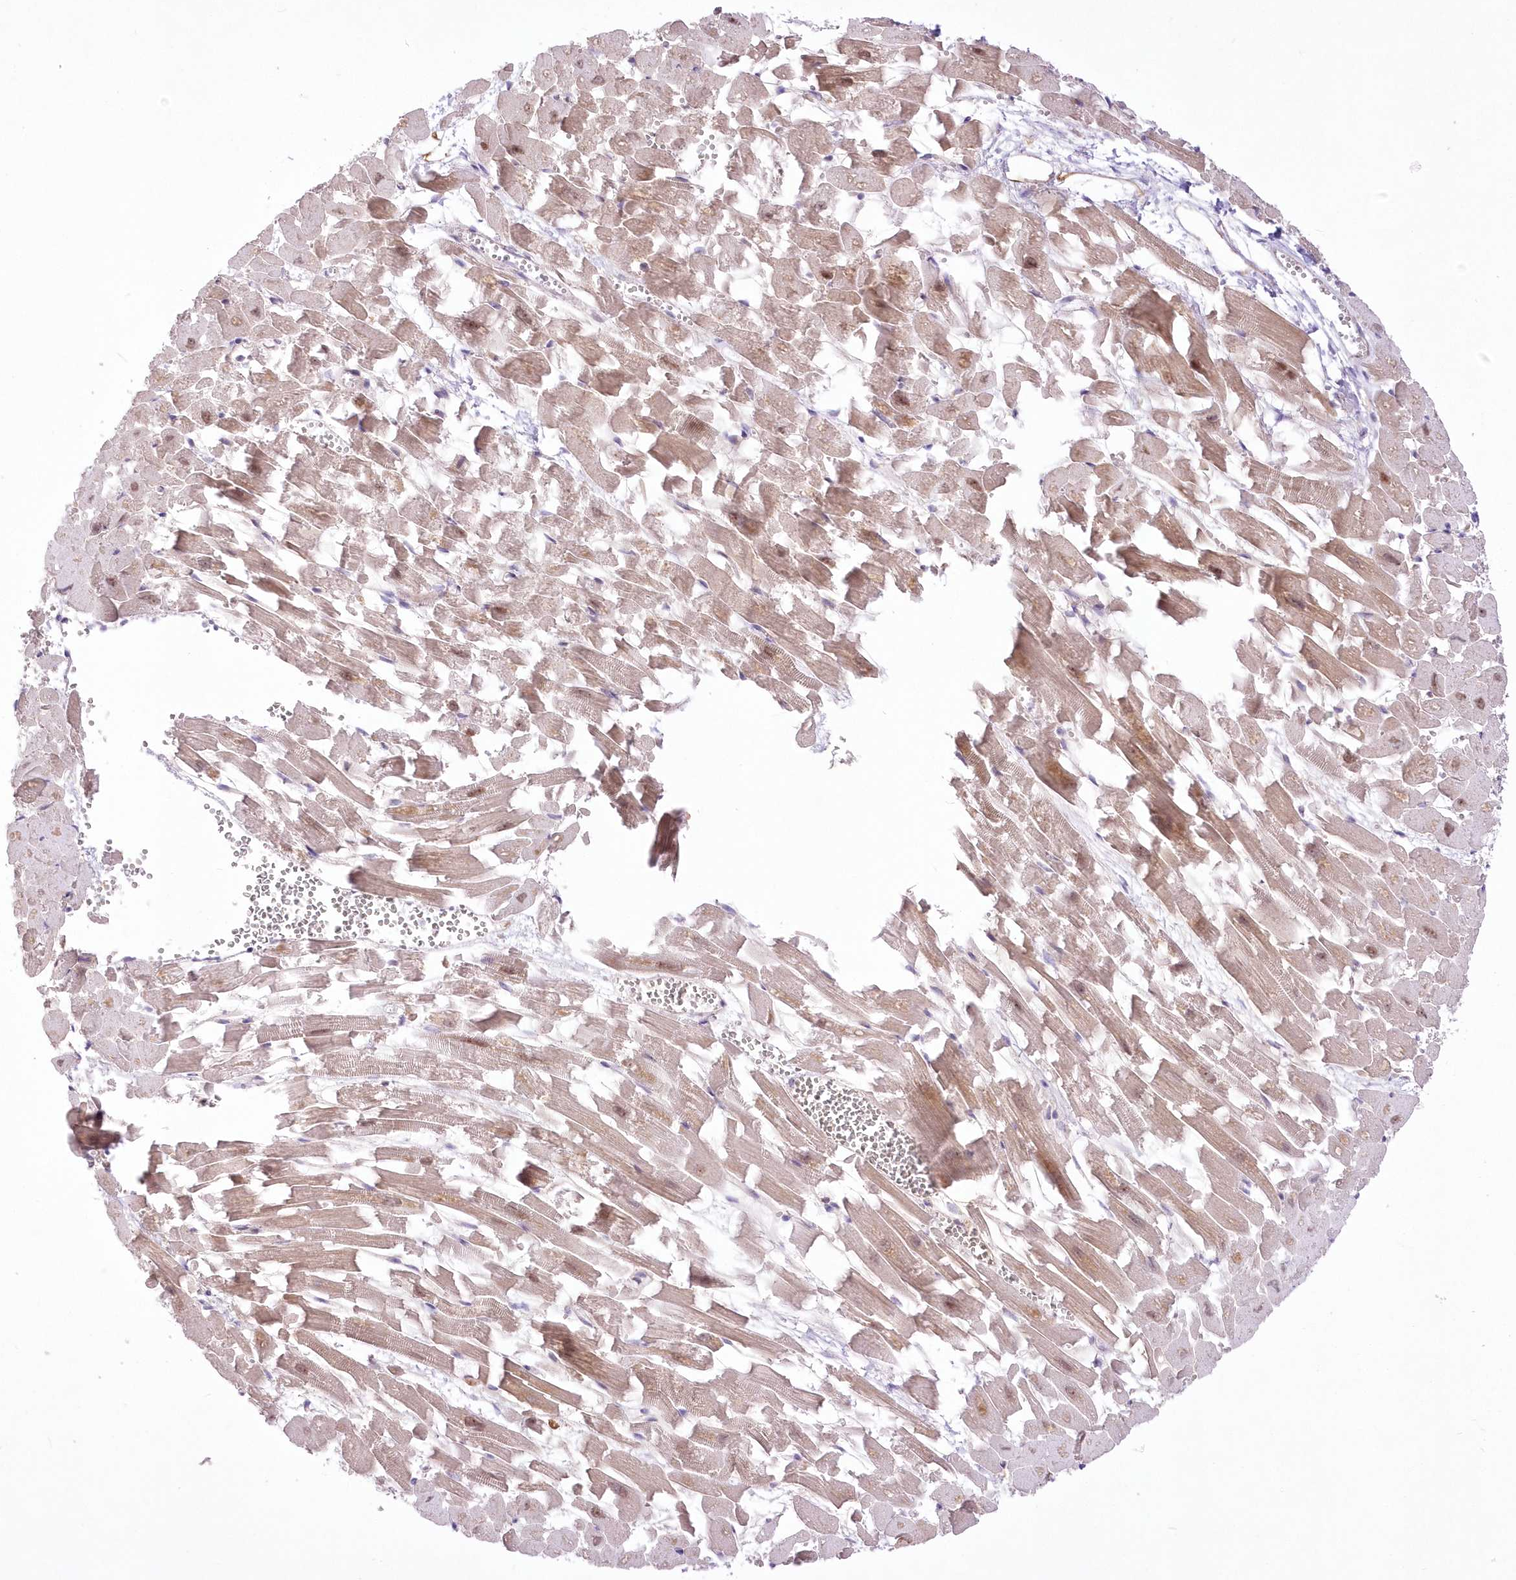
{"staining": {"intensity": "moderate", "quantity": ">75%", "location": "cytoplasmic/membranous,nuclear"}, "tissue": "heart muscle", "cell_type": "Cardiomyocytes", "image_type": "normal", "snomed": [{"axis": "morphology", "description": "Normal tissue, NOS"}, {"axis": "topography", "description": "Heart"}], "caption": "Immunohistochemical staining of benign human heart muscle reveals moderate cytoplasmic/membranous,nuclear protein expression in approximately >75% of cardiomyocytes.", "gene": "NSUN2", "patient": {"sex": "female", "age": 64}}